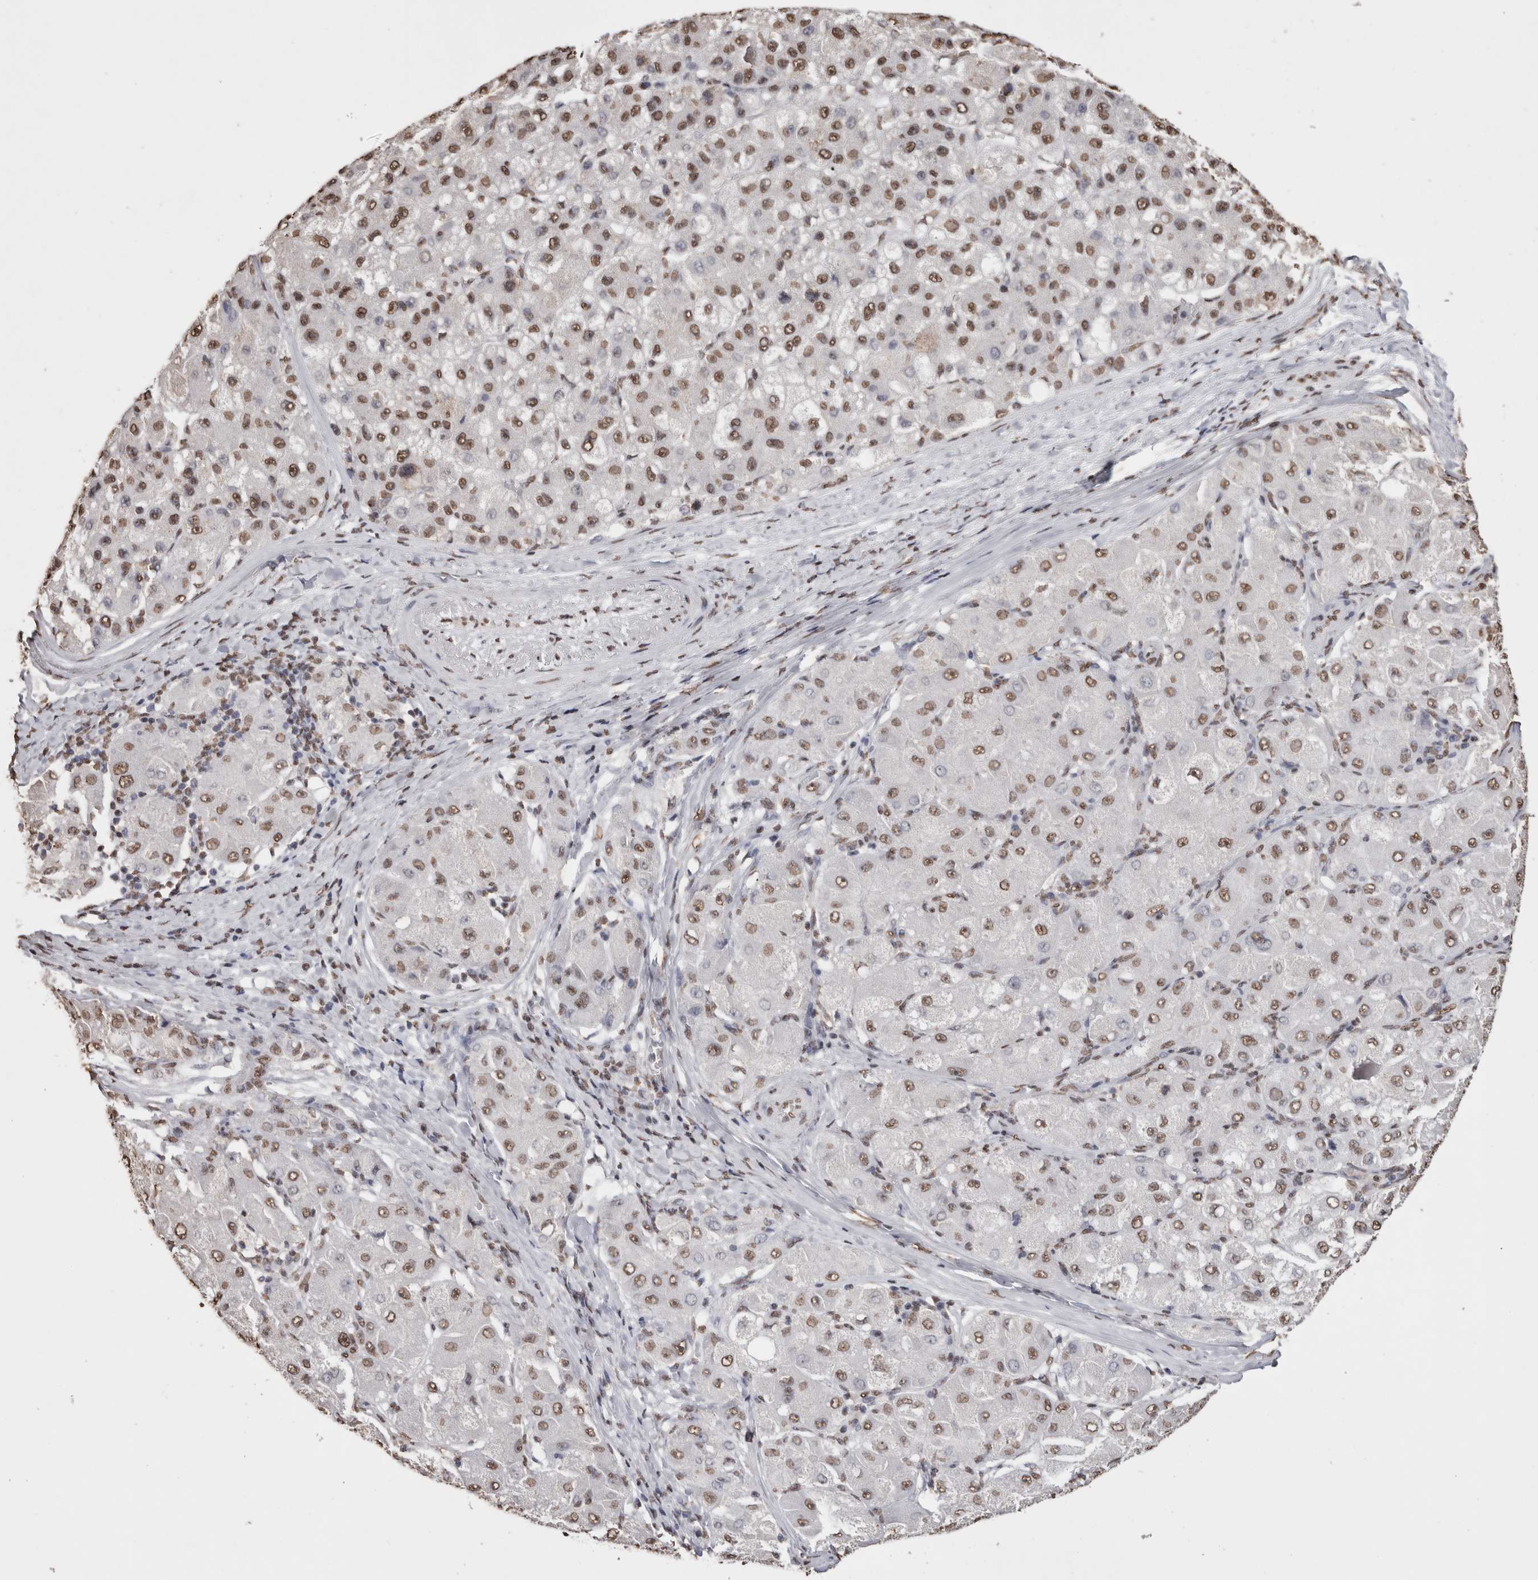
{"staining": {"intensity": "moderate", "quantity": ">75%", "location": "nuclear"}, "tissue": "liver cancer", "cell_type": "Tumor cells", "image_type": "cancer", "snomed": [{"axis": "morphology", "description": "Carcinoma, Hepatocellular, NOS"}, {"axis": "topography", "description": "Liver"}], "caption": "This histopathology image demonstrates hepatocellular carcinoma (liver) stained with immunohistochemistry (IHC) to label a protein in brown. The nuclear of tumor cells show moderate positivity for the protein. Nuclei are counter-stained blue.", "gene": "NTHL1", "patient": {"sex": "male", "age": 80}}